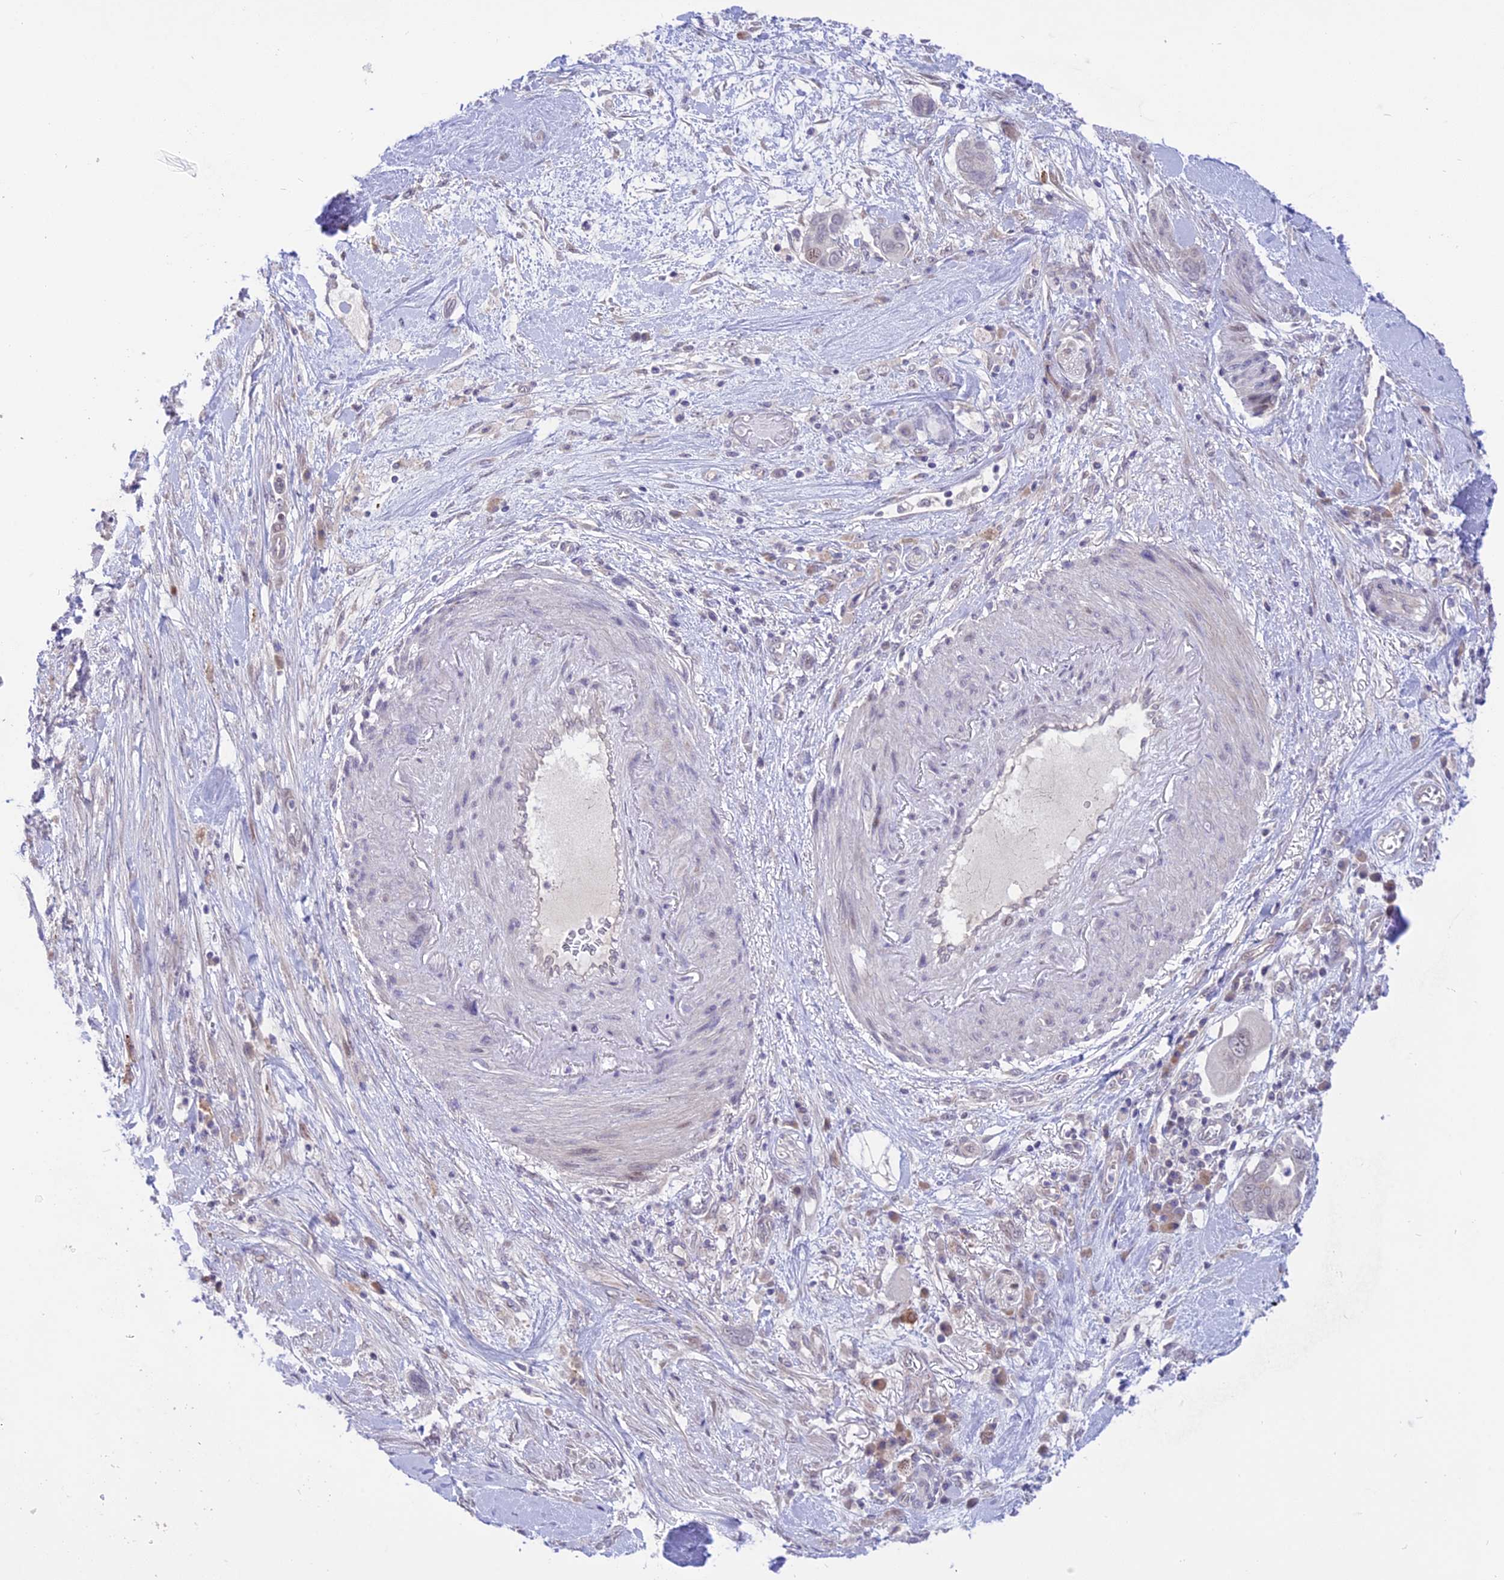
{"staining": {"intensity": "negative", "quantity": "none", "location": "none"}, "tissue": "pancreatic cancer", "cell_type": "Tumor cells", "image_type": "cancer", "snomed": [{"axis": "morphology", "description": "Adenocarcinoma, NOS"}, {"axis": "topography", "description": "Pancreas"}], "caption": "A micrograph of human adenocarcinoma (pancreatic) is negative for staining in tumor cells. (Brightfield microscopy of DAB immunohistochemistry at high magnification).", "gene": "ZNF837", "patient": {"sex": "male", "age": 68}}